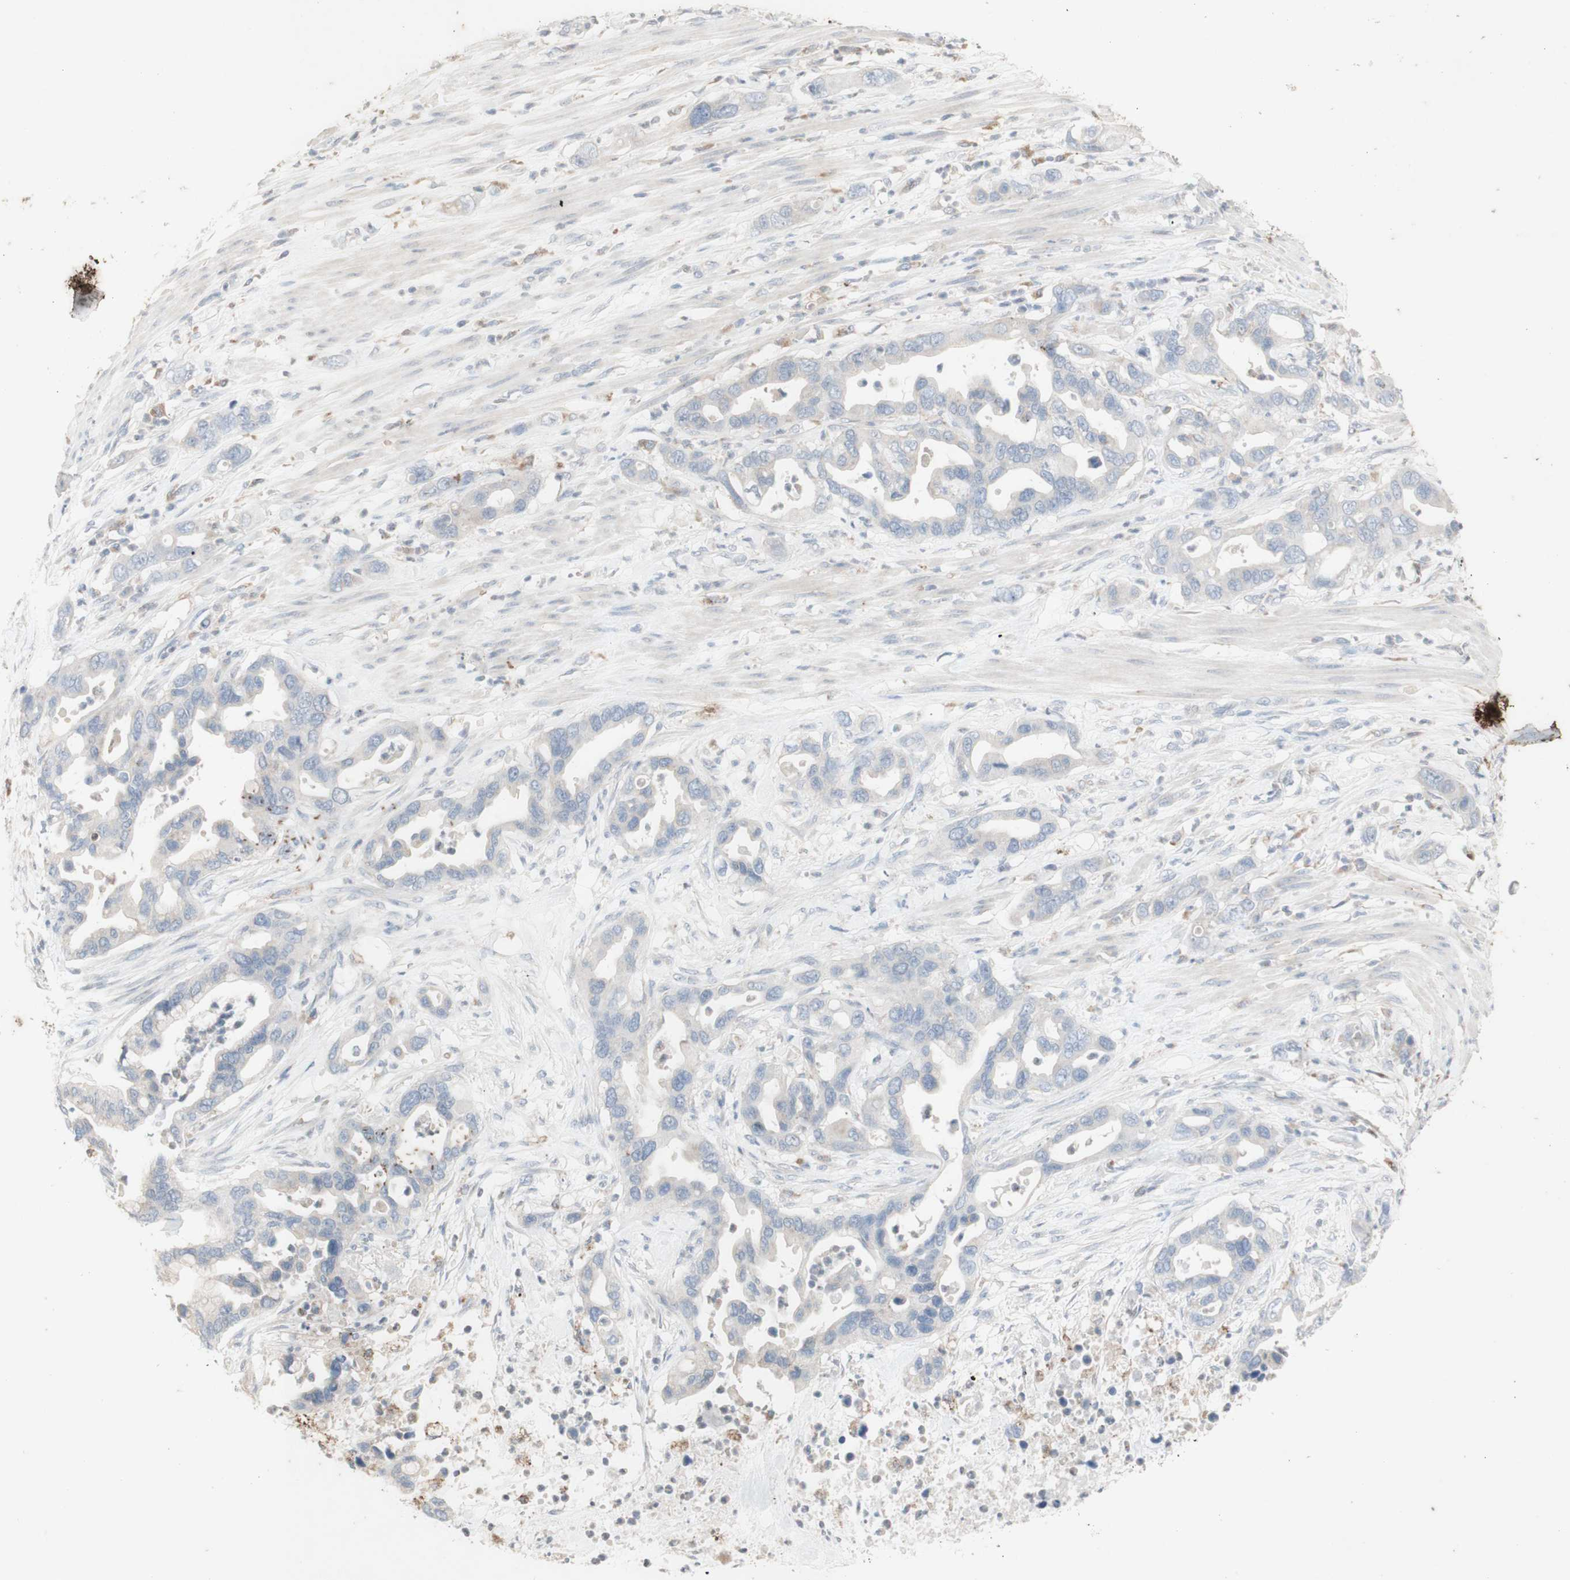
{"staining": {"intensity": "negative", "quantity": "none", "location": "none"}, "tissue": "pancreatic cancer", "cell_type": "Tumor cells", "image_type": "cancer", "snomed": [{"axis": "morphology", "description": "Adenocarcinoma, NOS"}, {"axis": "topography", "description": "Pancreas"}], "caption": "Immunohistochemical staining of pancreatic cancer (adenocarcinoma) reveals no significant staining in tumor cells.", "gene": "ATP6V1B1", "patient": {"sex": "female", "age": 71}}